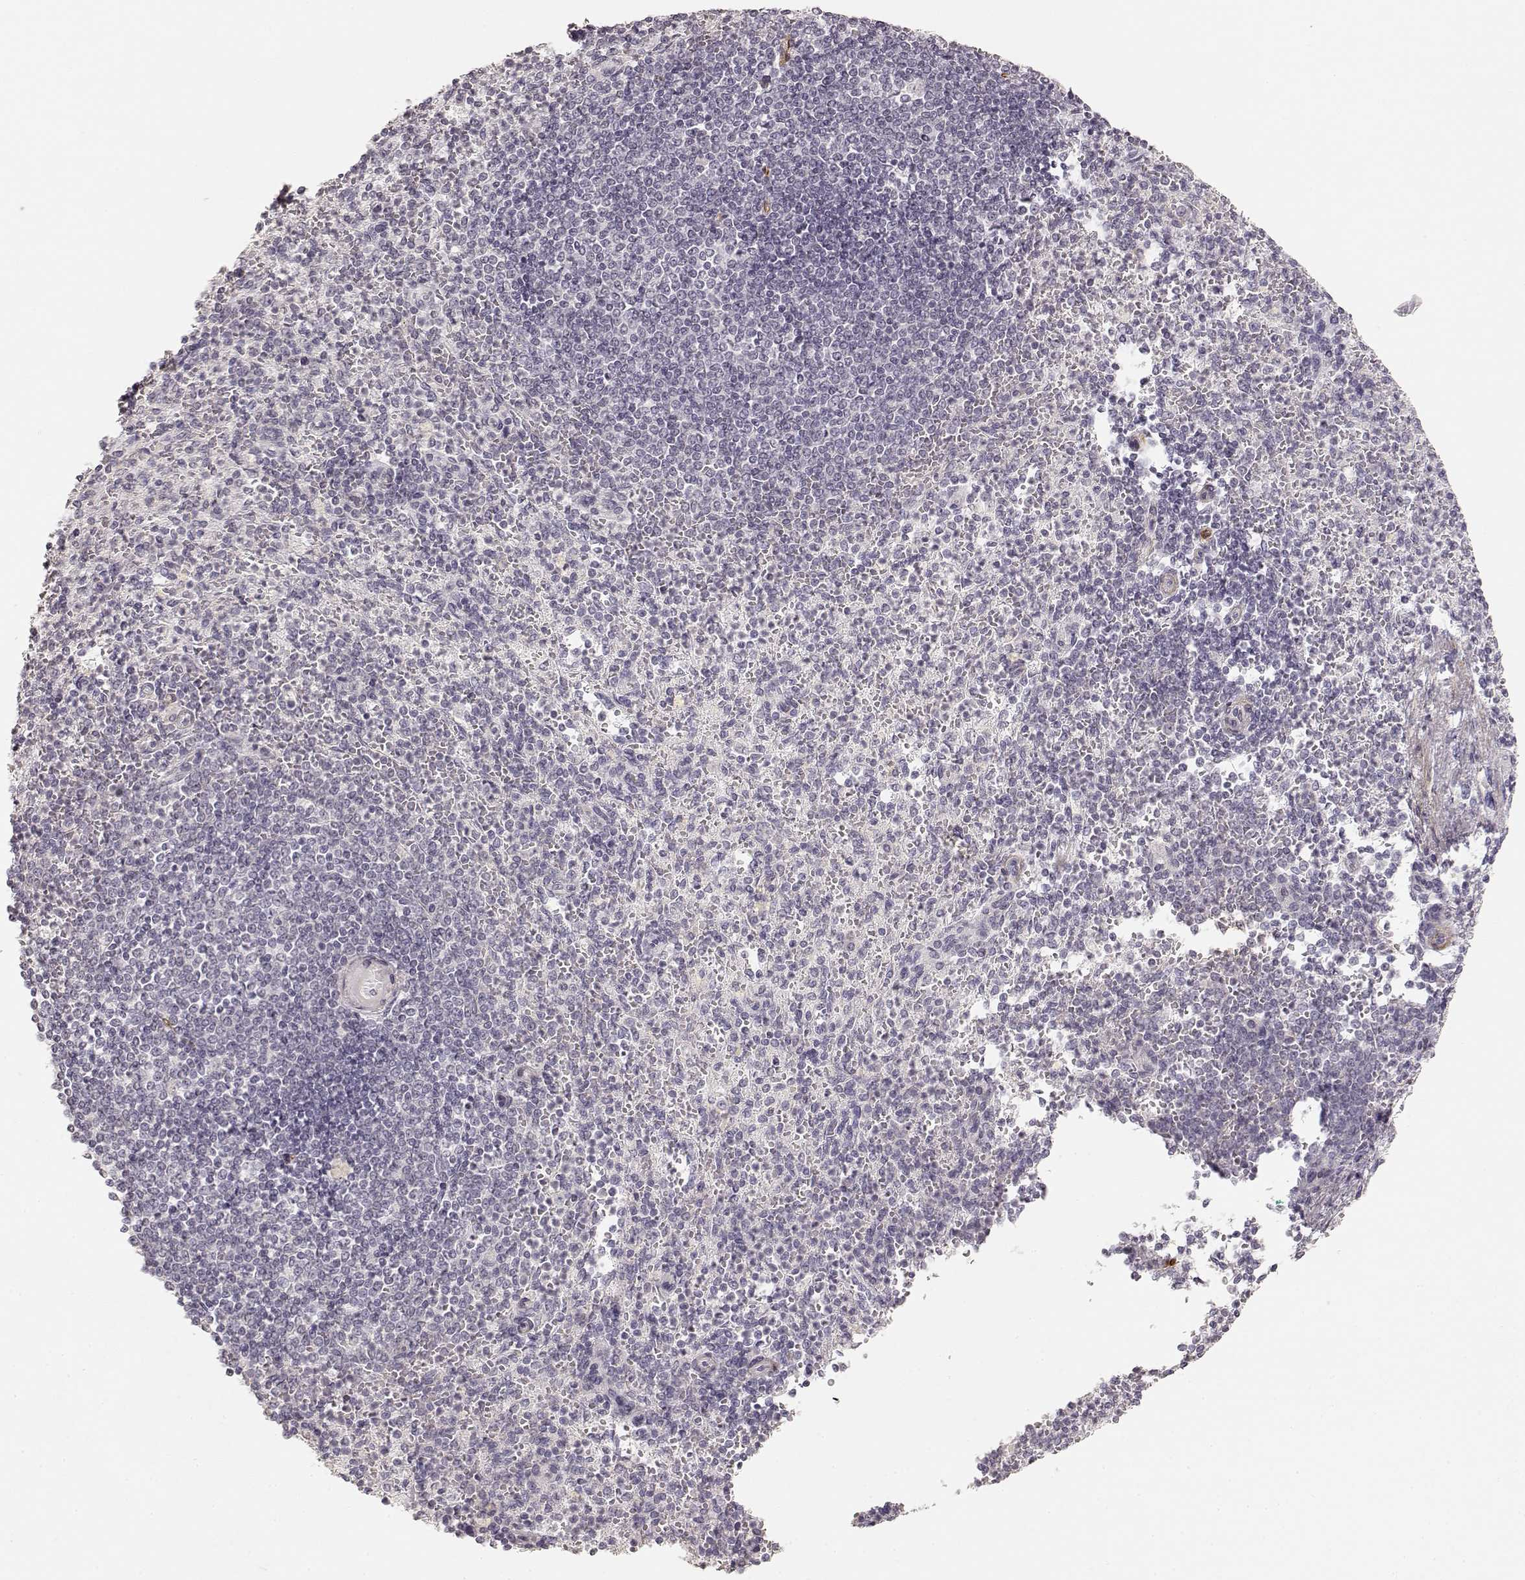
{"staining": {"intensity": "negative", "quantity": "none", "location": "none"}, "tissue": "spleen", "cell_type": "Cells in red pulp", "image_type": "normal", "snomed": [{"axis": "morphology", "description": "Normal tissue, NOS"}, {"axis": "topography", "description": "Spleen"}], "caption": "DAB immunohistochemical staining of benign human spleen displays no significant positivity in cells in red pulp.", "gene": "LAMA4", "patient": {"sex": "female", "age": 74}}